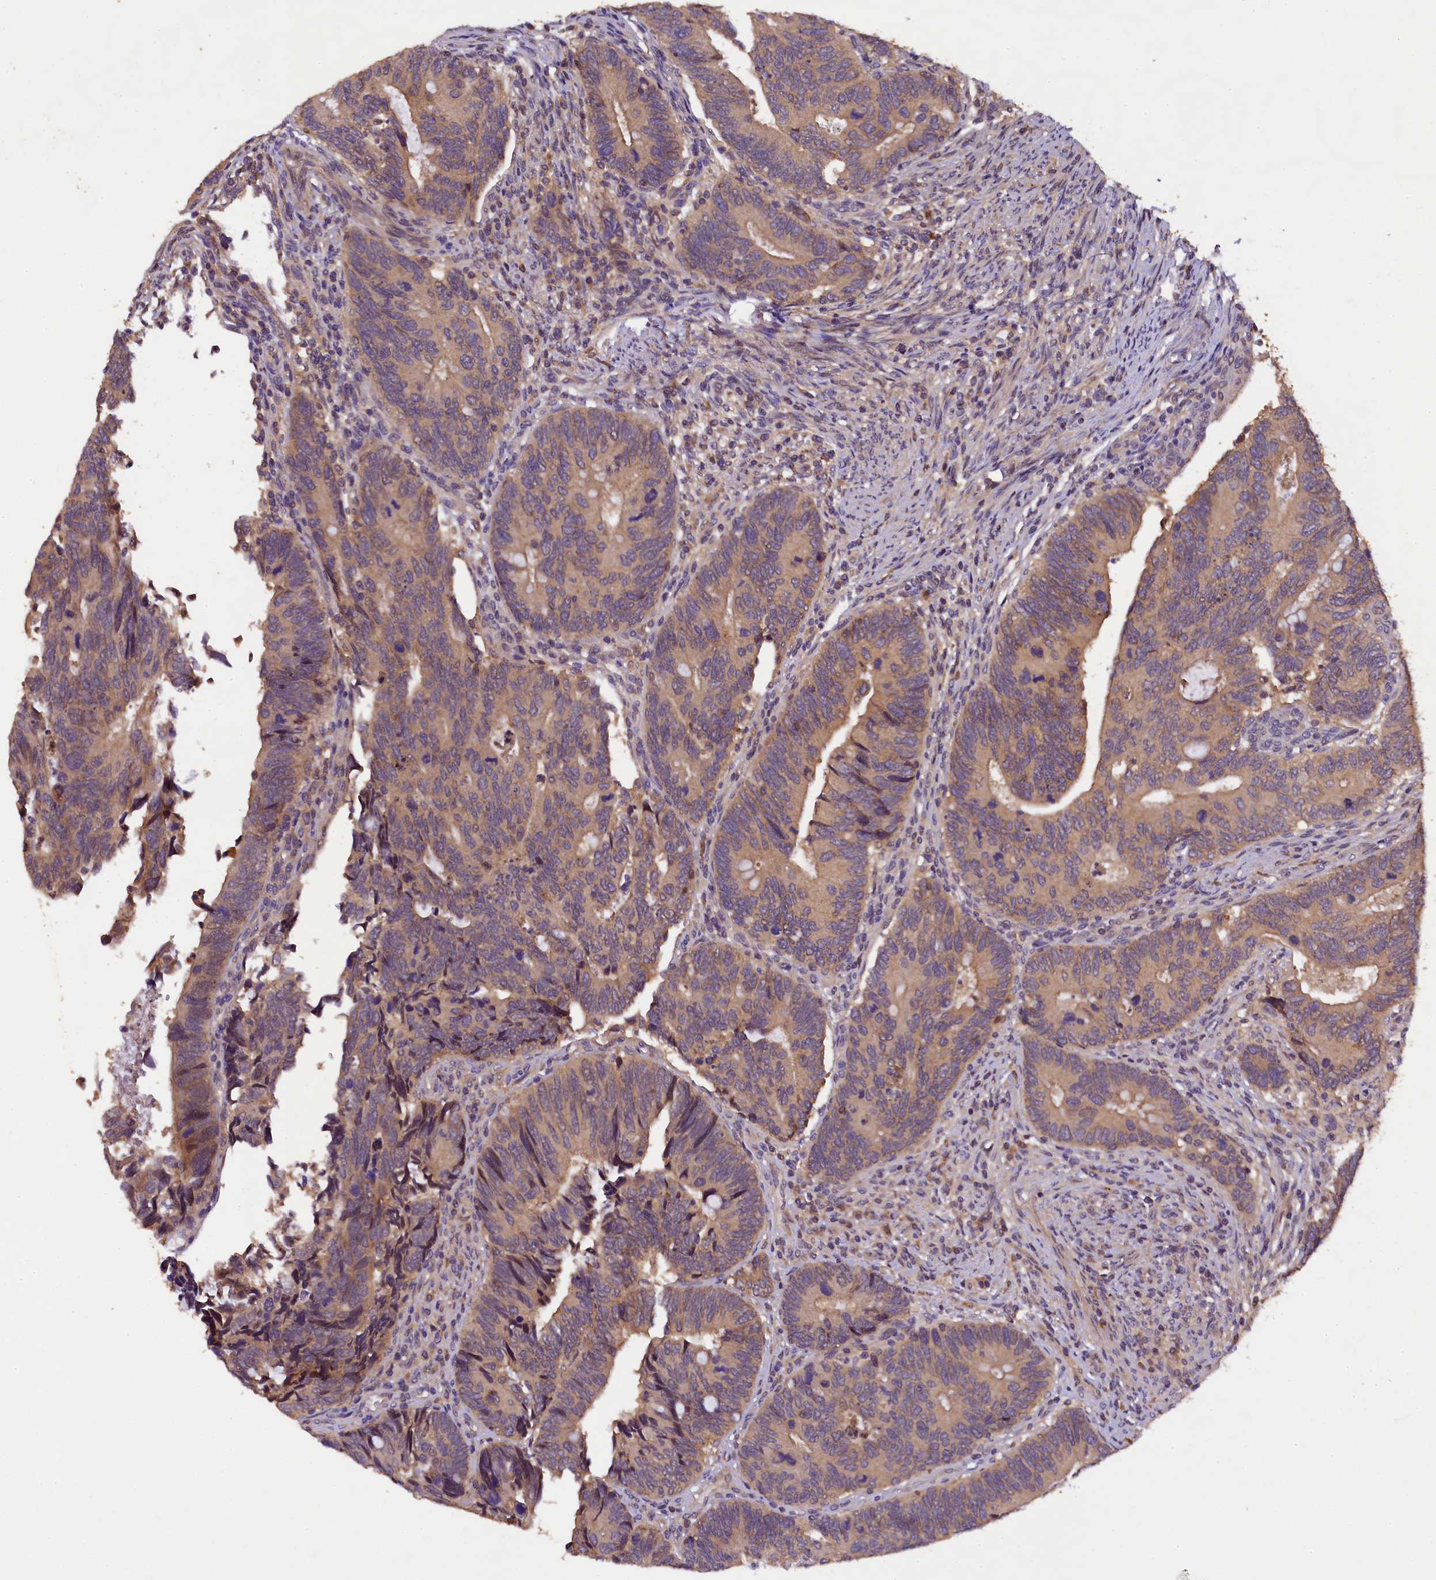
{"staining": {"intensity": "moderate", "quantity": ">75%", "location": "cytoplasmic/membranous"}, "tissue": "colorectal cancer", "cell_type": "Tumor cells", "image_type": "cancer", "snomed": [{"axis": "morphology", "description": "Adenocarcinoma, NOS"}, {"axis": "topography", "description": "Colon"}], "caption": "This is an image of immunohistochemistry (IHC) staining of colorectal cancer, which shows moderate staining in the cytoplasmic/membranous of tumor cells.", "gene": "PLXNB1", "patient": {"sex": "male", "age": 87}}